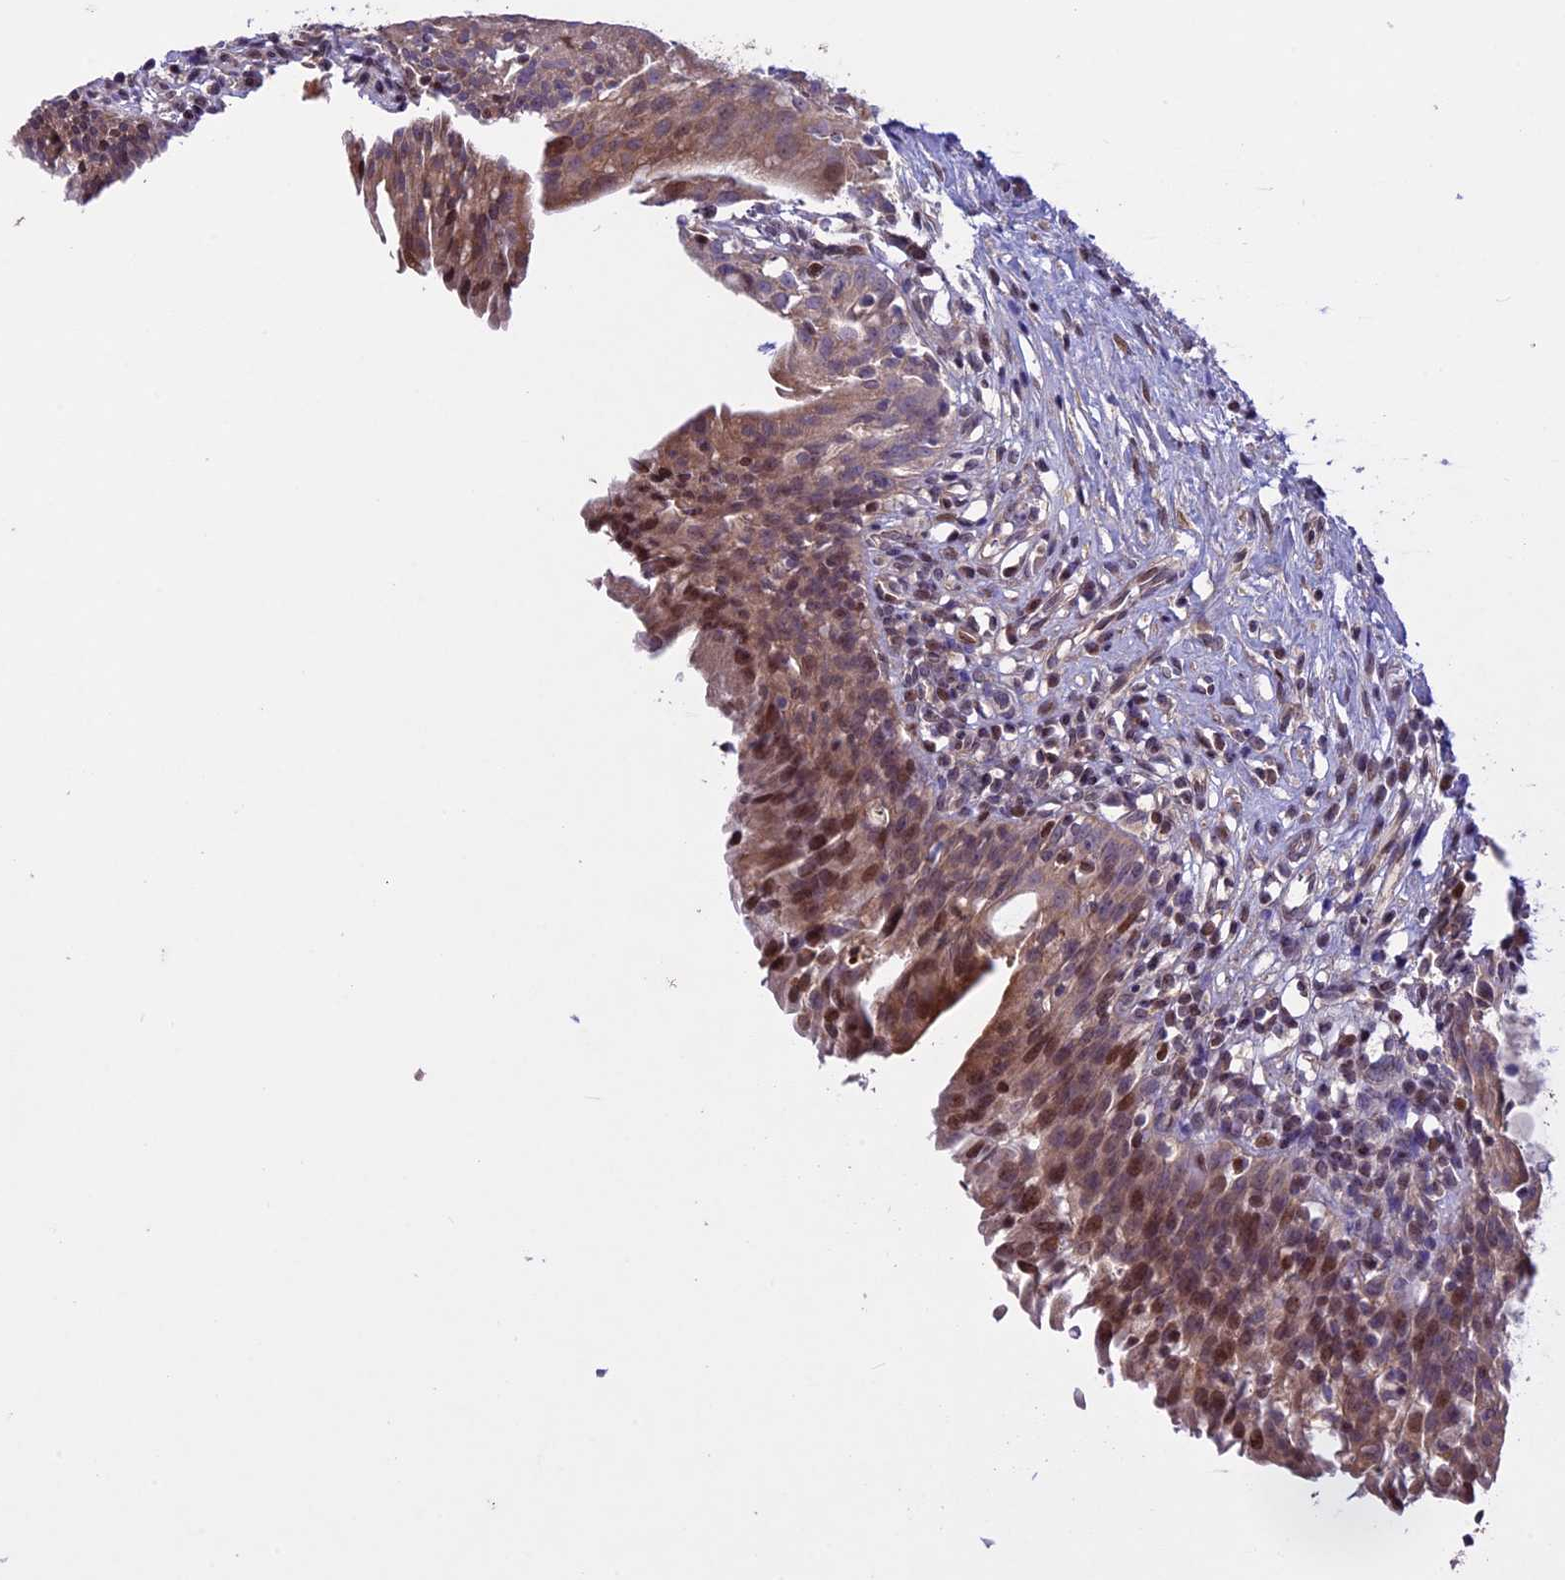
{"staining": {"intensity": "moderate", "quantity": "25%-75%", "location": "cytoplasmic/membranous,nuclear"}, "tissue": "urinary bladder", "cell_type": "Urothelial cells", "image_type": "normal", "snomed": [{"axis": "morphology", "description": "Normal tissue, NOS"}, {"axis": "morphology", "description": "Inflammation, NOS"}, {"axis": "topography", "description": "Urinary bladder"}], "caption": "Protein expression analysis of benign urinary bladder displays moderate cytoplasmic/membranous,nuclear positivity in approximately 25%-75% of urothelial cells.", "gene": "MAN2C1", "patient": {"sex": "male", "age": 63}}